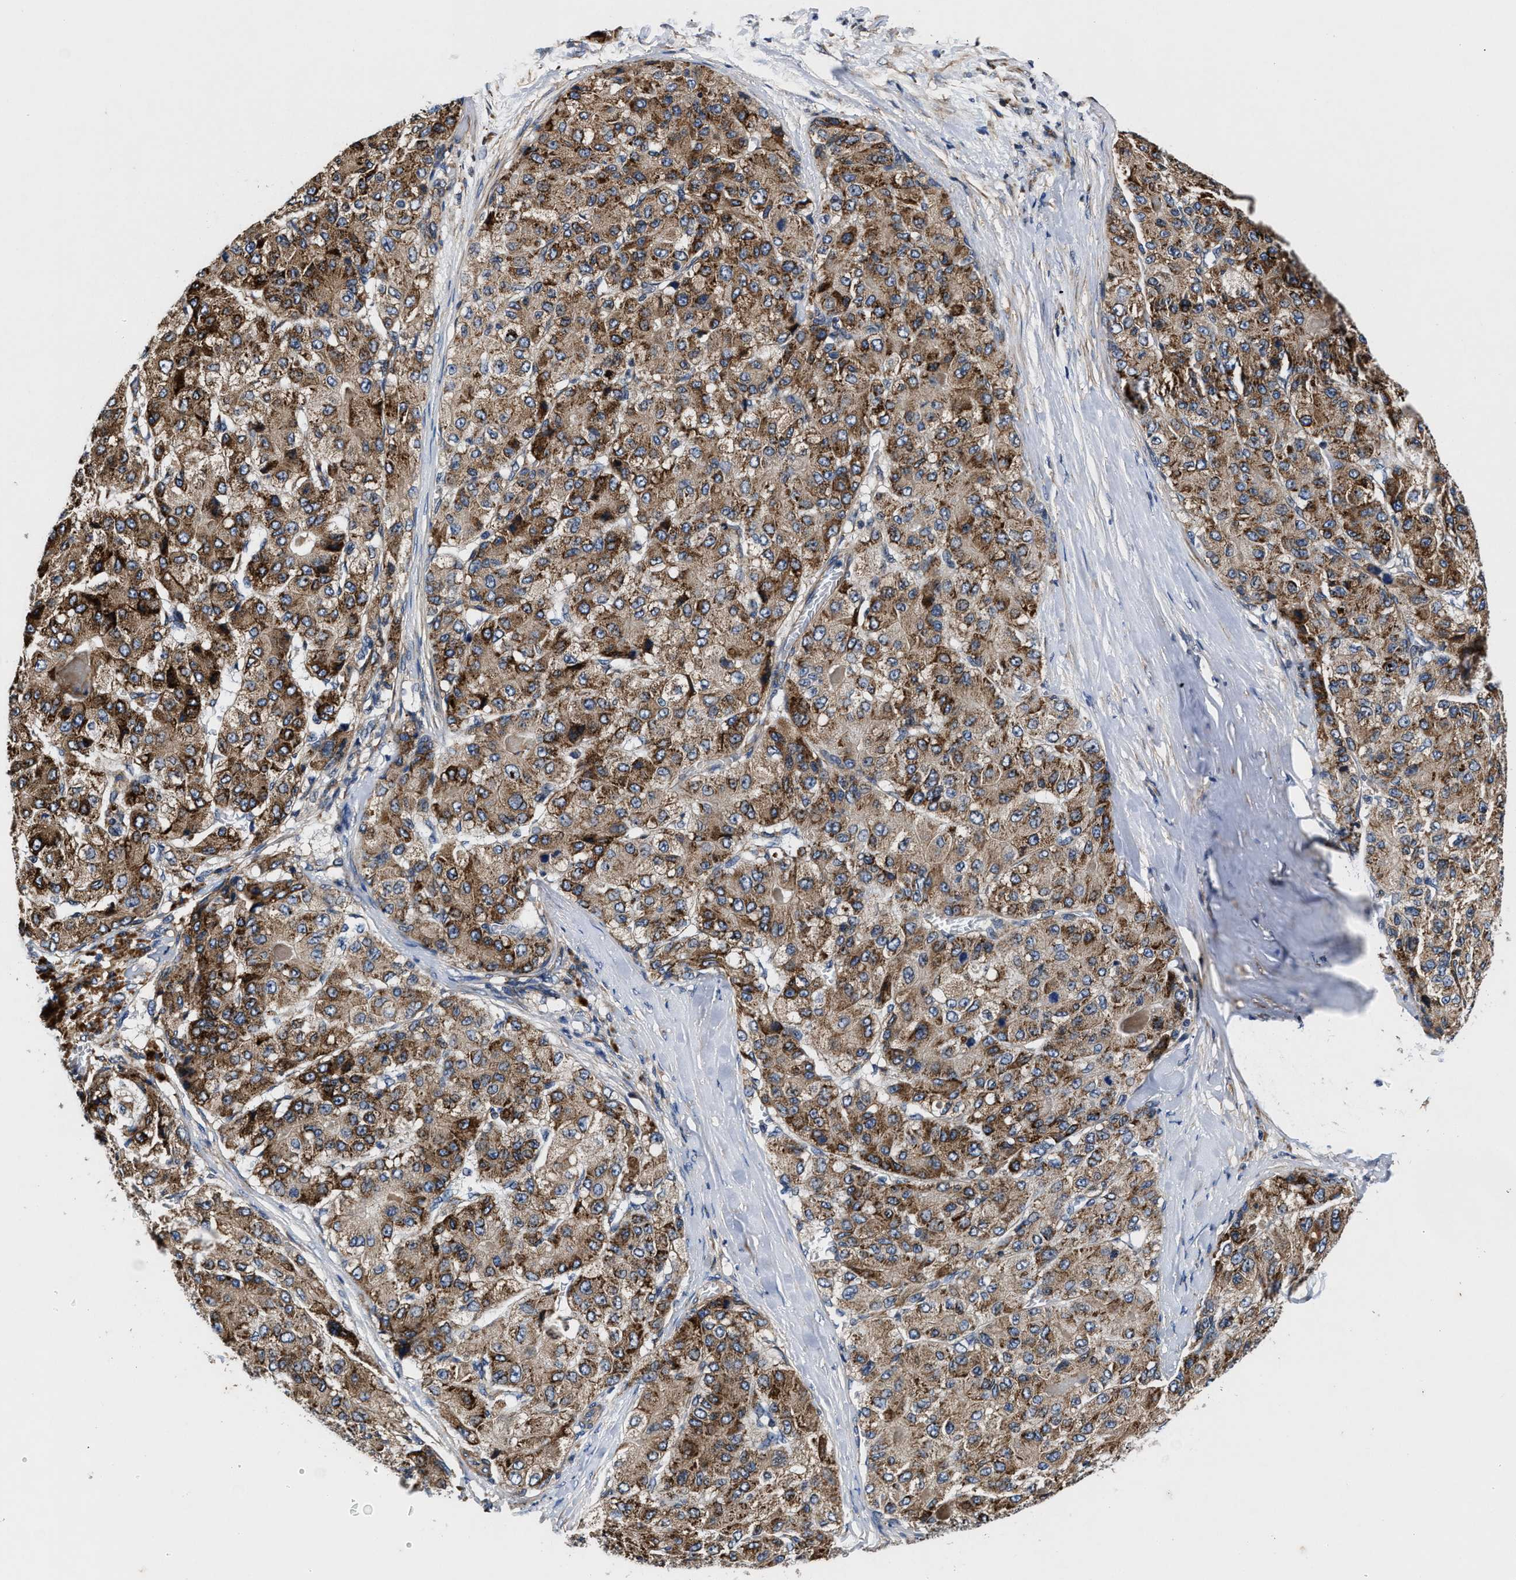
{"staining": {"intensity": "strong", "quantity": ">75%", "location": "cytoplasmic/membranous"}, "tissue": "liver cancer", "cell_type": "Tumor cells", "image_type": "cancer", "snomed": [{"axis": "morphology", "description": "Carcinoma, Hepatocellular, NOS"}, {"axis": "topography", "description": "Liver"}], "caption": "Tumor cells demonstrate high levels of strong cytoplasmic/membranous expression in approximately >75% of cells in liver cancer (hepatocellular carcinoma).", "gene": "SLC12A2", "patient": {"sex": "male", "age": 80}}